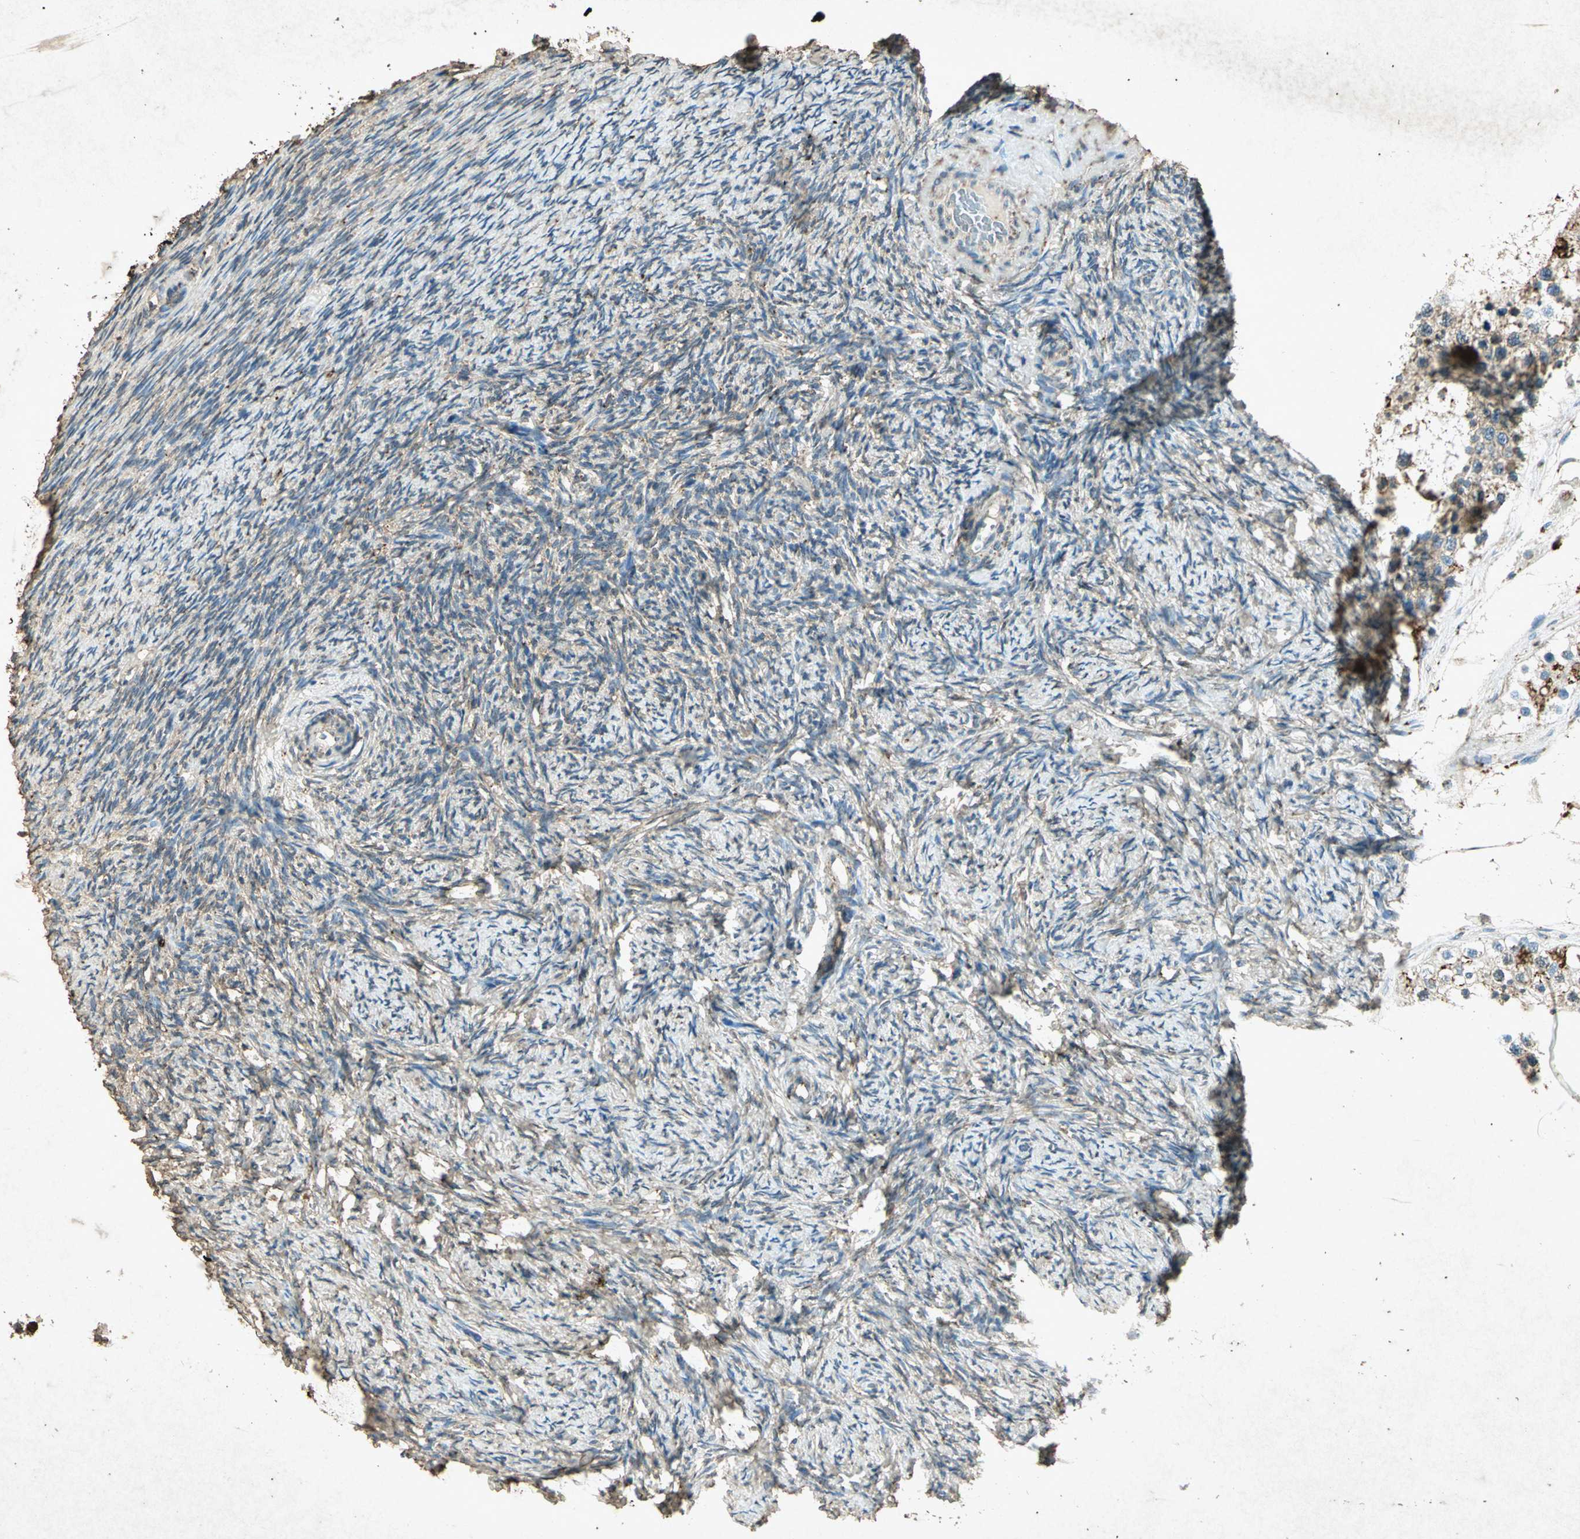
{"staining": {"intensity": "negative", "quantity": "none", "location": "none"}, "tissue": "ovary", "cell_type": "Follicle cells", "image_type": "normal", "snomed": [{"axis": "morphology", "description": "Normal tissue, NOS"}, {"axis": "topography", "description": "Ovary"}], "caption": "This is an IHC image of benign human ovary. There is no expression in follicle cells.", "gene": "PSEN1", "patient": {"sex": "female", "age": 60}}